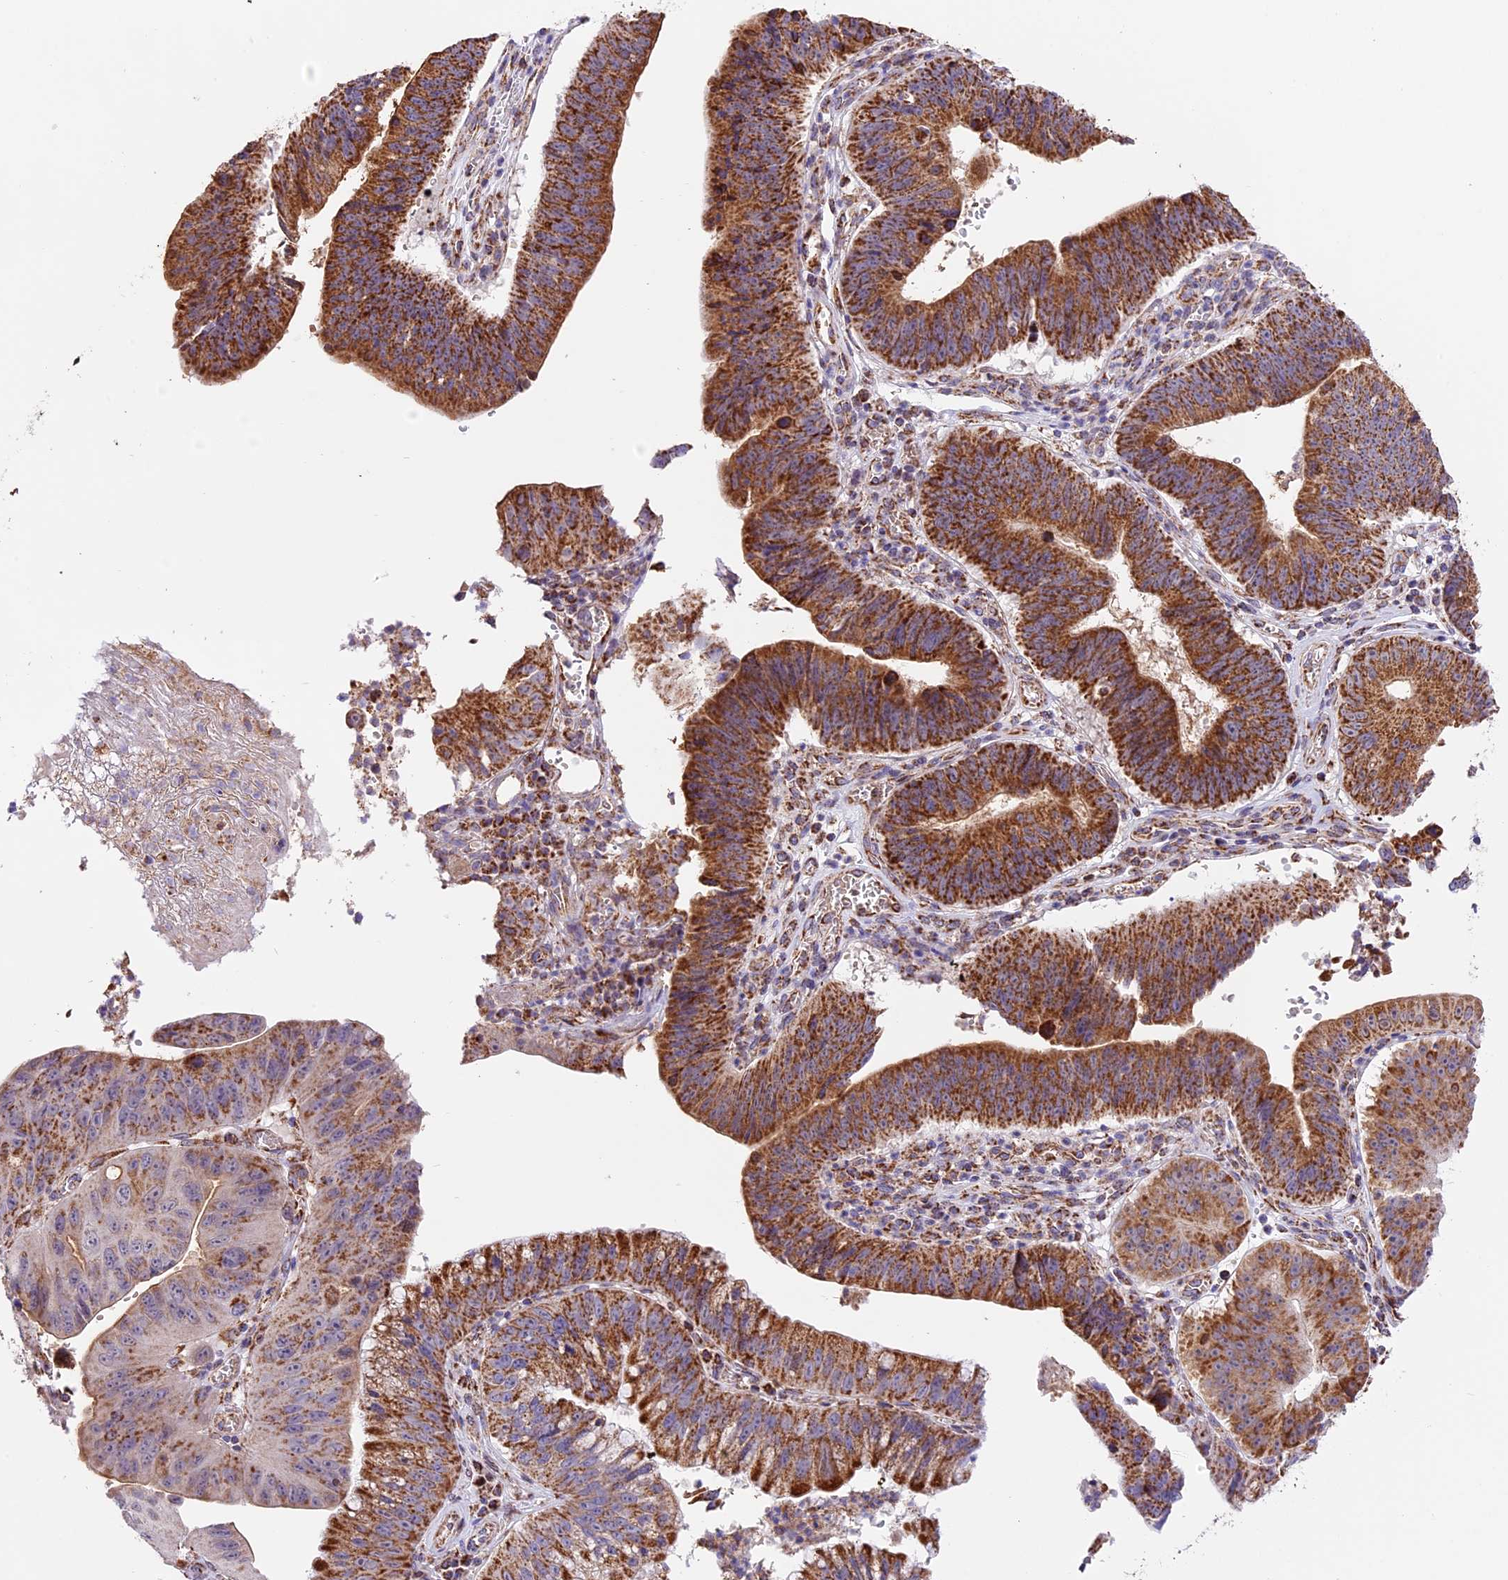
{"staining": {"intensity": "strong", "quantity": ">75%", "location": "cytoplasmic/membranous"}, "tissue": "stomach cancer", "cell_type": "Tumor cells", "image_type": "cancer", "snomed": [{"axis": "morphology", "description": "Adenocarcinoma, NOS"}, {"axis": "topography", "description": "Stomach"}], "caption": "An image of stomach adenocarcinoma stained for a protein displays strong cytoplasmic/membranous brown staining in tumor cells. (Stains: DAB in brown, nuclei in blue, Microscopy: brightfield microscopy at high magnification).", "gene": "NDUFA8", "patient": {"sex": "male", "age": 59}}